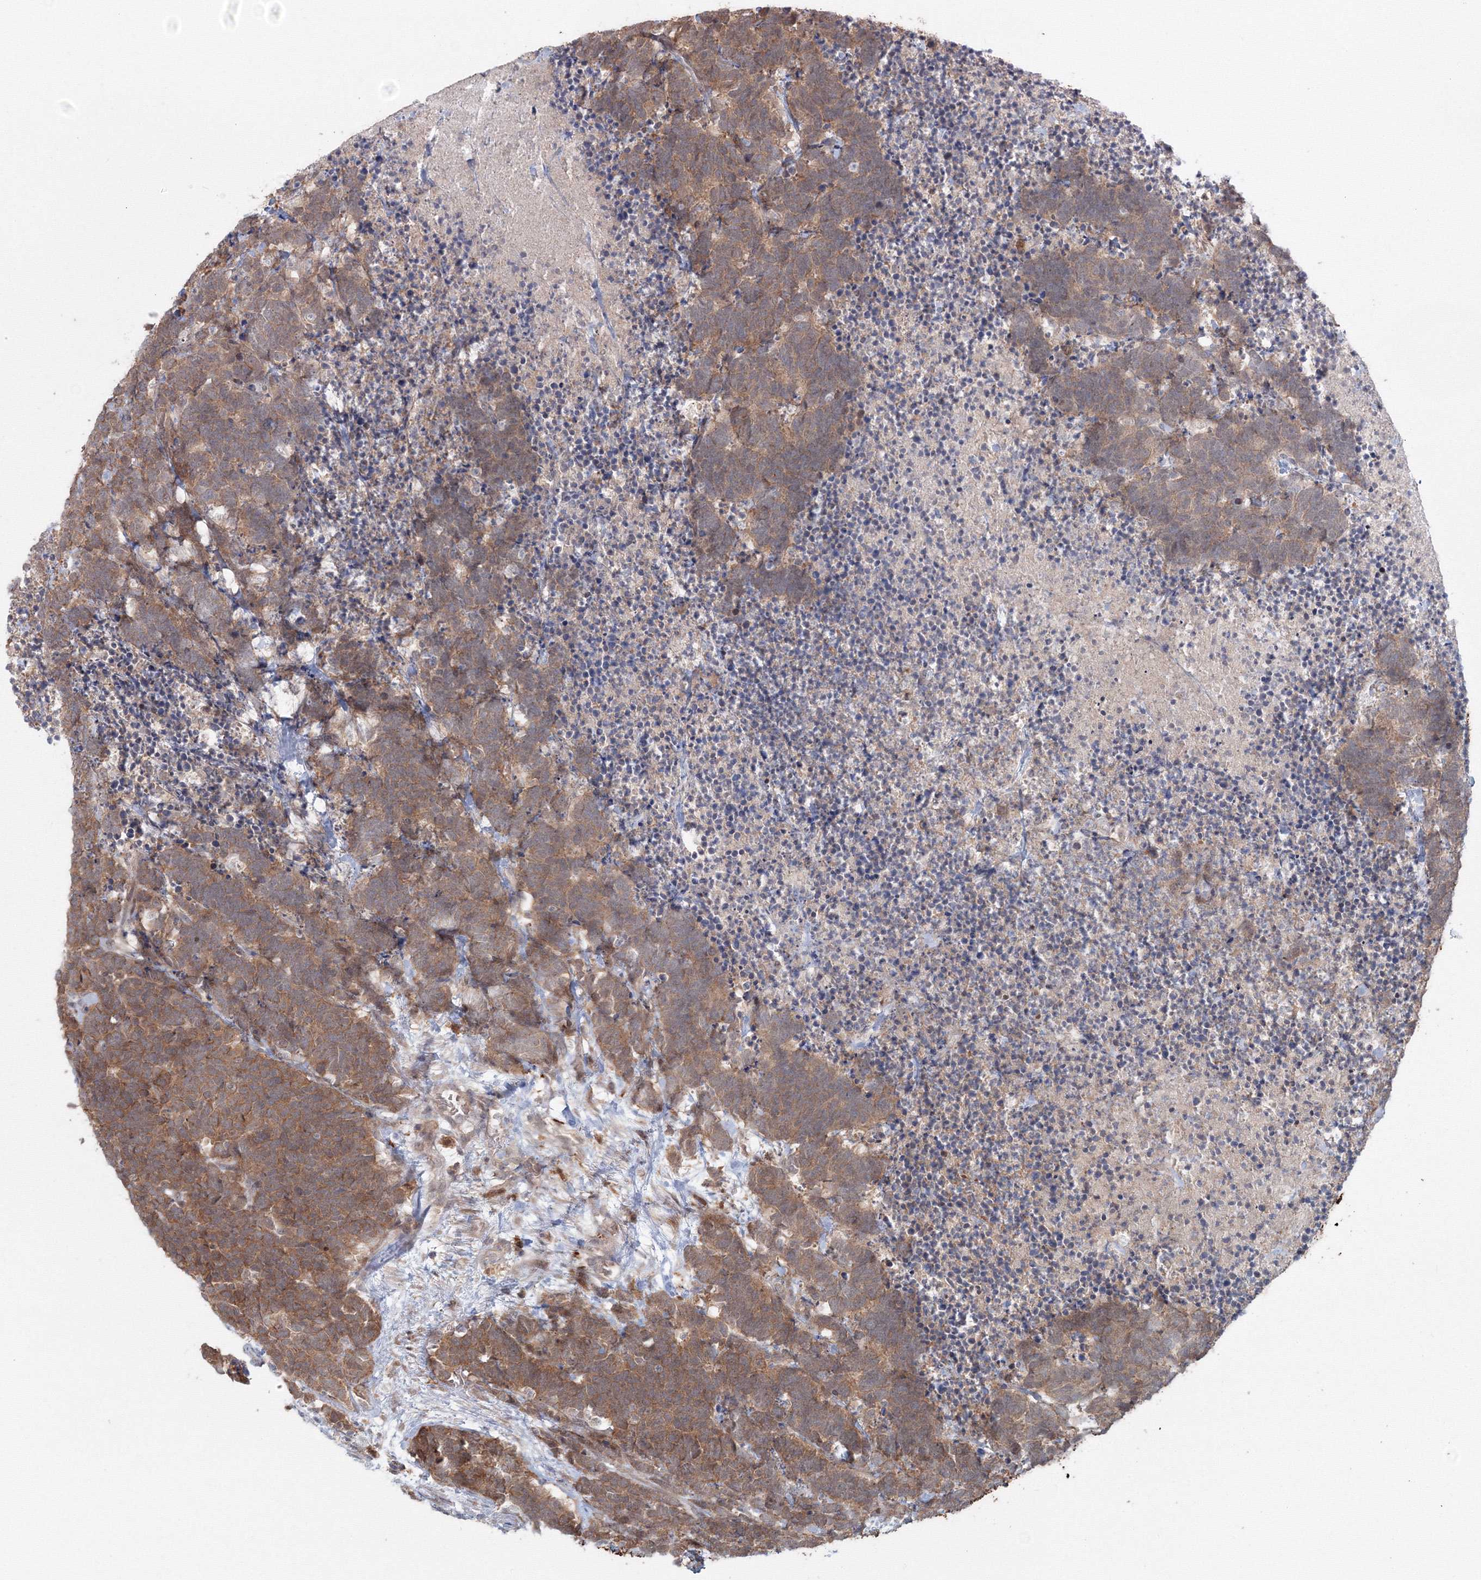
{"staining": {"intensity": "moderate", "quantity": ">75%", "location": "cytoplasmic/membranous"}, "tissue": "carcinoid", "cell_type": "Tumor cells", "image_type": "cancer", "snomed": [{"axis": "morphology", "description": "Carcinoma, NOS"}, {"axis": "morphology", "description": "Carcinoid, malignant, NOS"}, {"axis": "topography", "description": "Urinary bladder"}], "caption": "Moderate cytoplasmic/membranous protein staining is present in approximately >75% of tumor cells in carcinoid.", "gene": "MKRN2", "patient": {"sex": "male", "age": 57}}